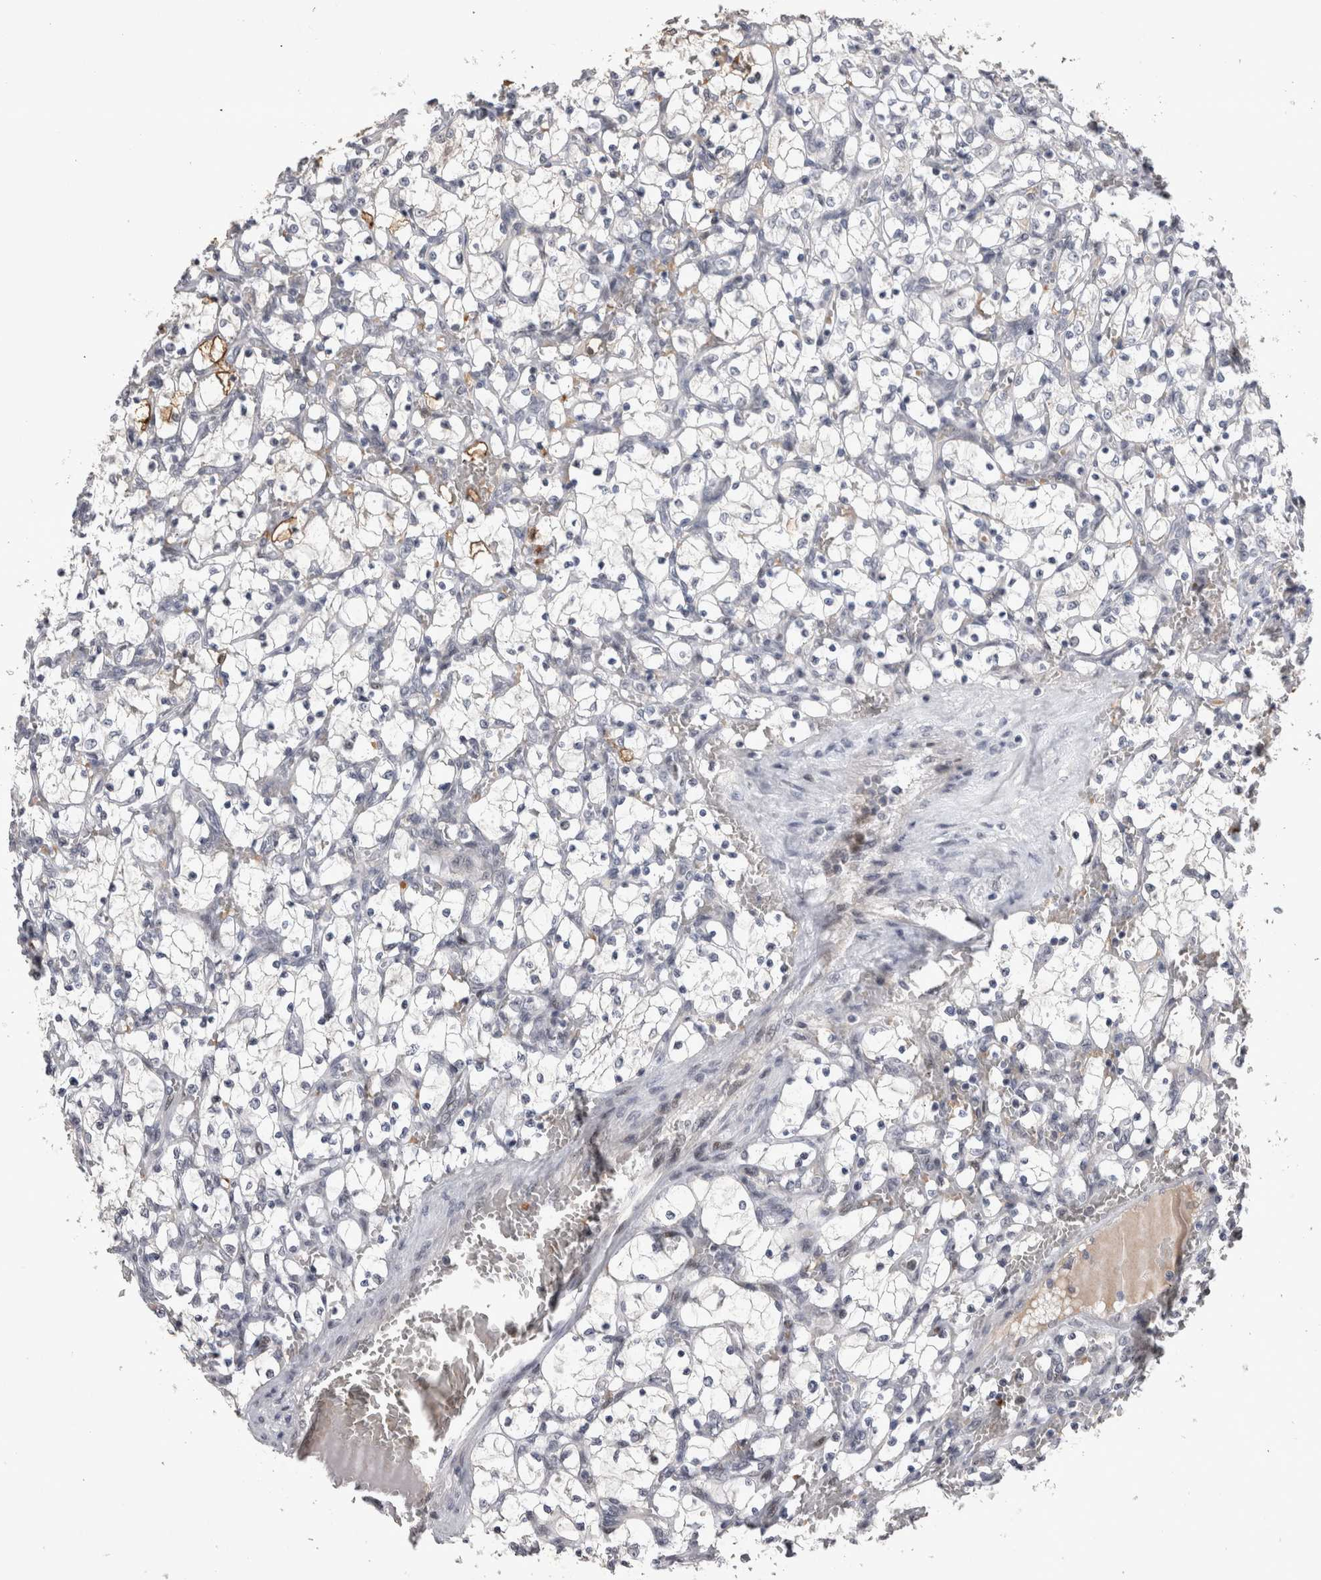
{"staining": {"intensity": "negative", "quantity": "none", "location": "none"}, "tissue": "renal cancer", "cell_type": "Tumor cells", "image_type": "cancer", "snomed": [{"axis": "morphology", "description": "Adenocarcinoma, NOS"}, {"axis": "topography", "description": "Kidney"}], "caption": "The IHC photomicrograph has no significant staining in tumor cells of adenocarcinoma (renal) tissue.", "gene": "IFI44", "patient": {"sex": "female", "age": 69}}